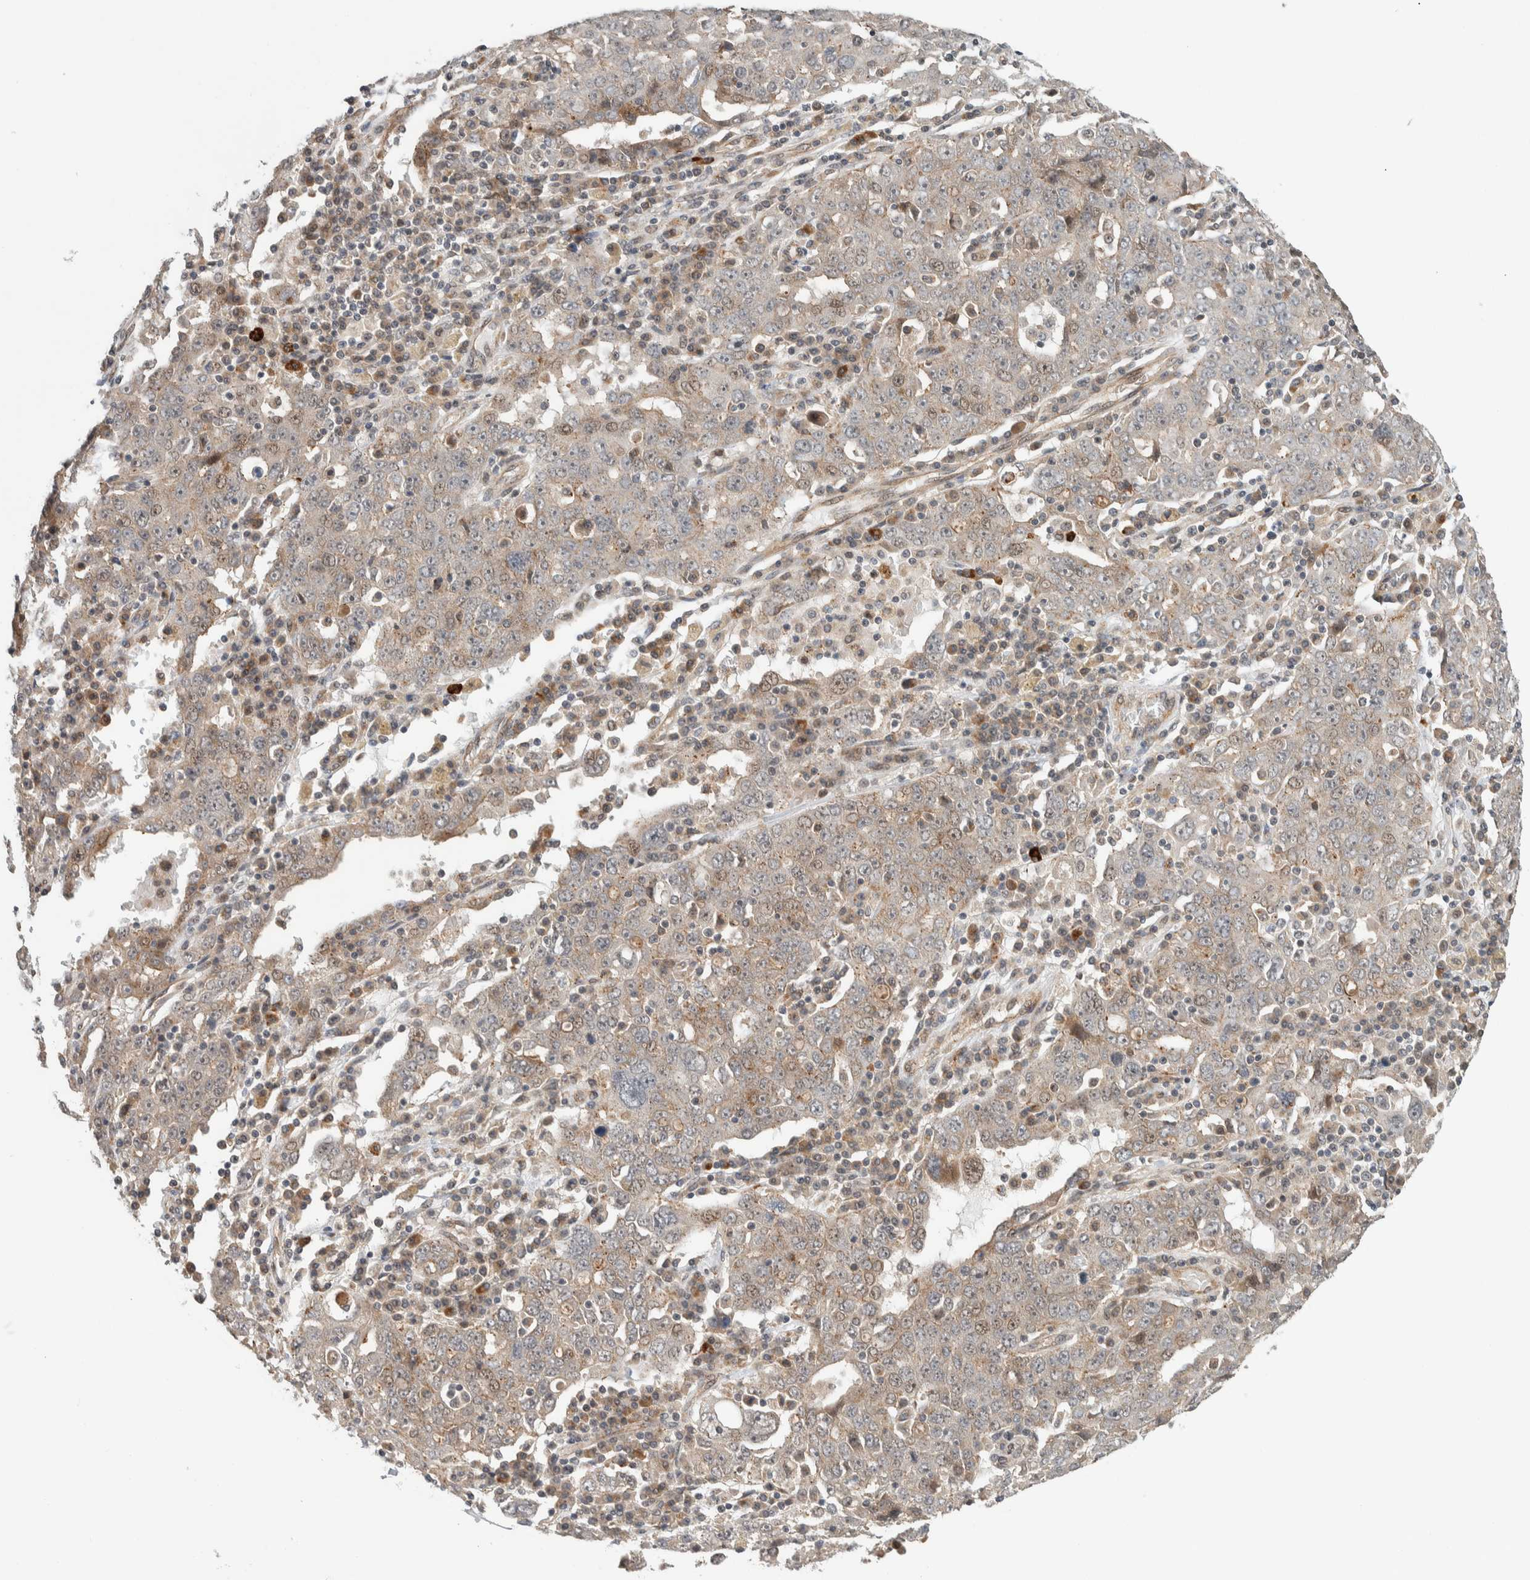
{"staining": {"intensity": "weak", "quantity": "25%-75%", "location": "cytoplasmic/membranous"}, "tissue": "ovarian cancer", "cell_type": "Tumor cells", "image_type": "cancer", "snomed": [{"axis": "morphology", "description": "Carcinoma, endometroid"}, {"axis": "topography", "description": "Ovary"}], "caption": "Ovarian endometroid carcinoma stained with DAB (3,3'-diaminobenzidine) immunohistochemistry (IHC) reveals low levels of weak cytoplasmic/membranous expression in about 25%-75% of tumor cells. The staining is performed using DAB brown chromogen to label protein expression. The nuclei are counter-stained blue using hematoxylin.", "gene": "DEPTOR", "patient": {"sex": "female", "age": 62}}